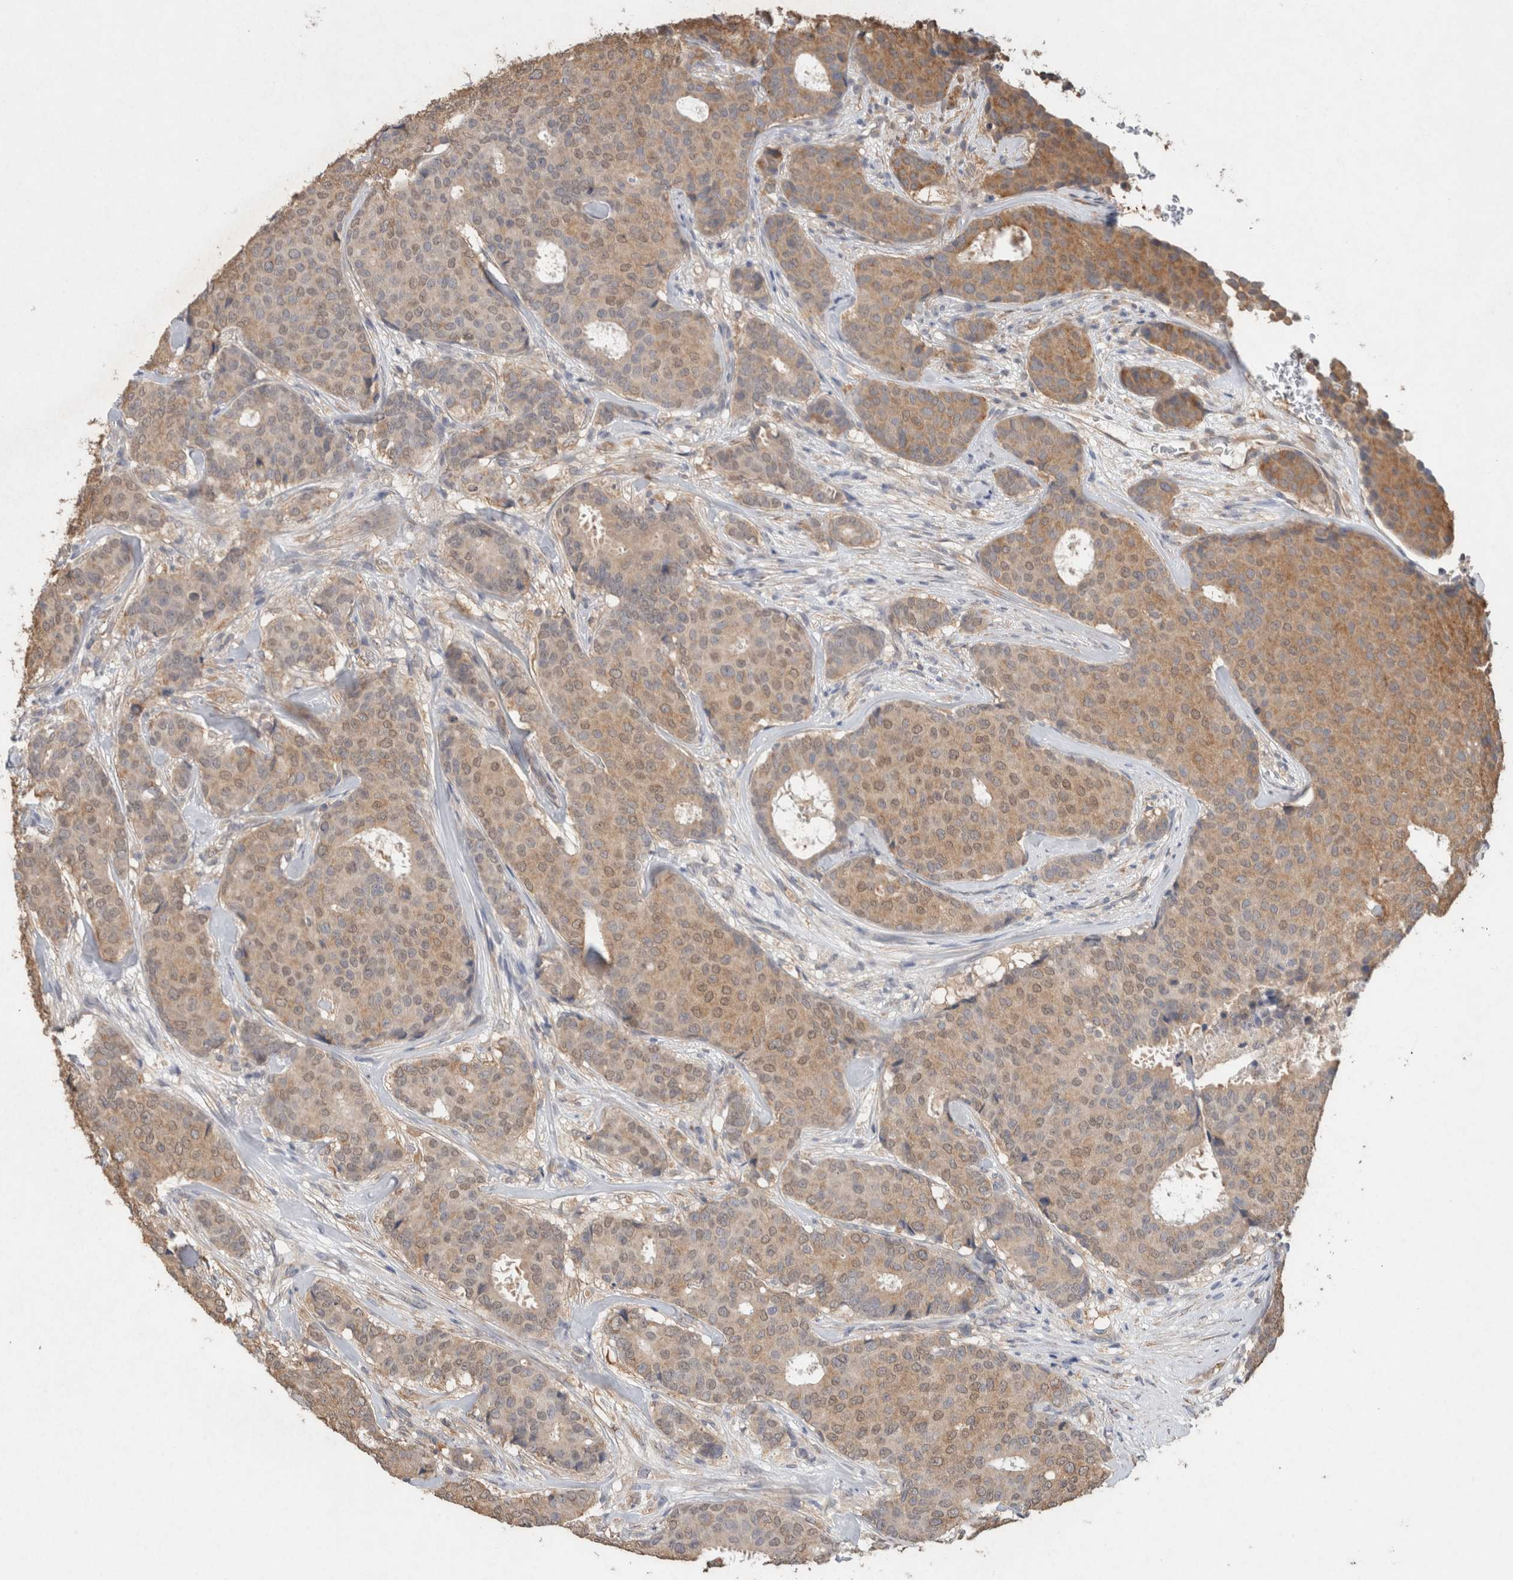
{"staining": {"intensity": "moderate", "quantity": ">75%", "location": "cytoplasmic/membranous,nuclear"}, "tissue": "breast cancer", "cell_type": "Tumor cells", "image_type": "cancer", "snomed": [{"axis": "morphology", "description": "Duct carcinoma"}, {"axis": "topography", "description": "Breast"}], "caption": "This is a histology image of immunohistochemistry (IHC) staining of breast cancer (invasive ductal carcinoma), which shows moderate staining in the cytoplasmic/membranous and nuclear of tumor cells.", "gene": "RAB14", "patient": {"sex": "female", "age": 75}}